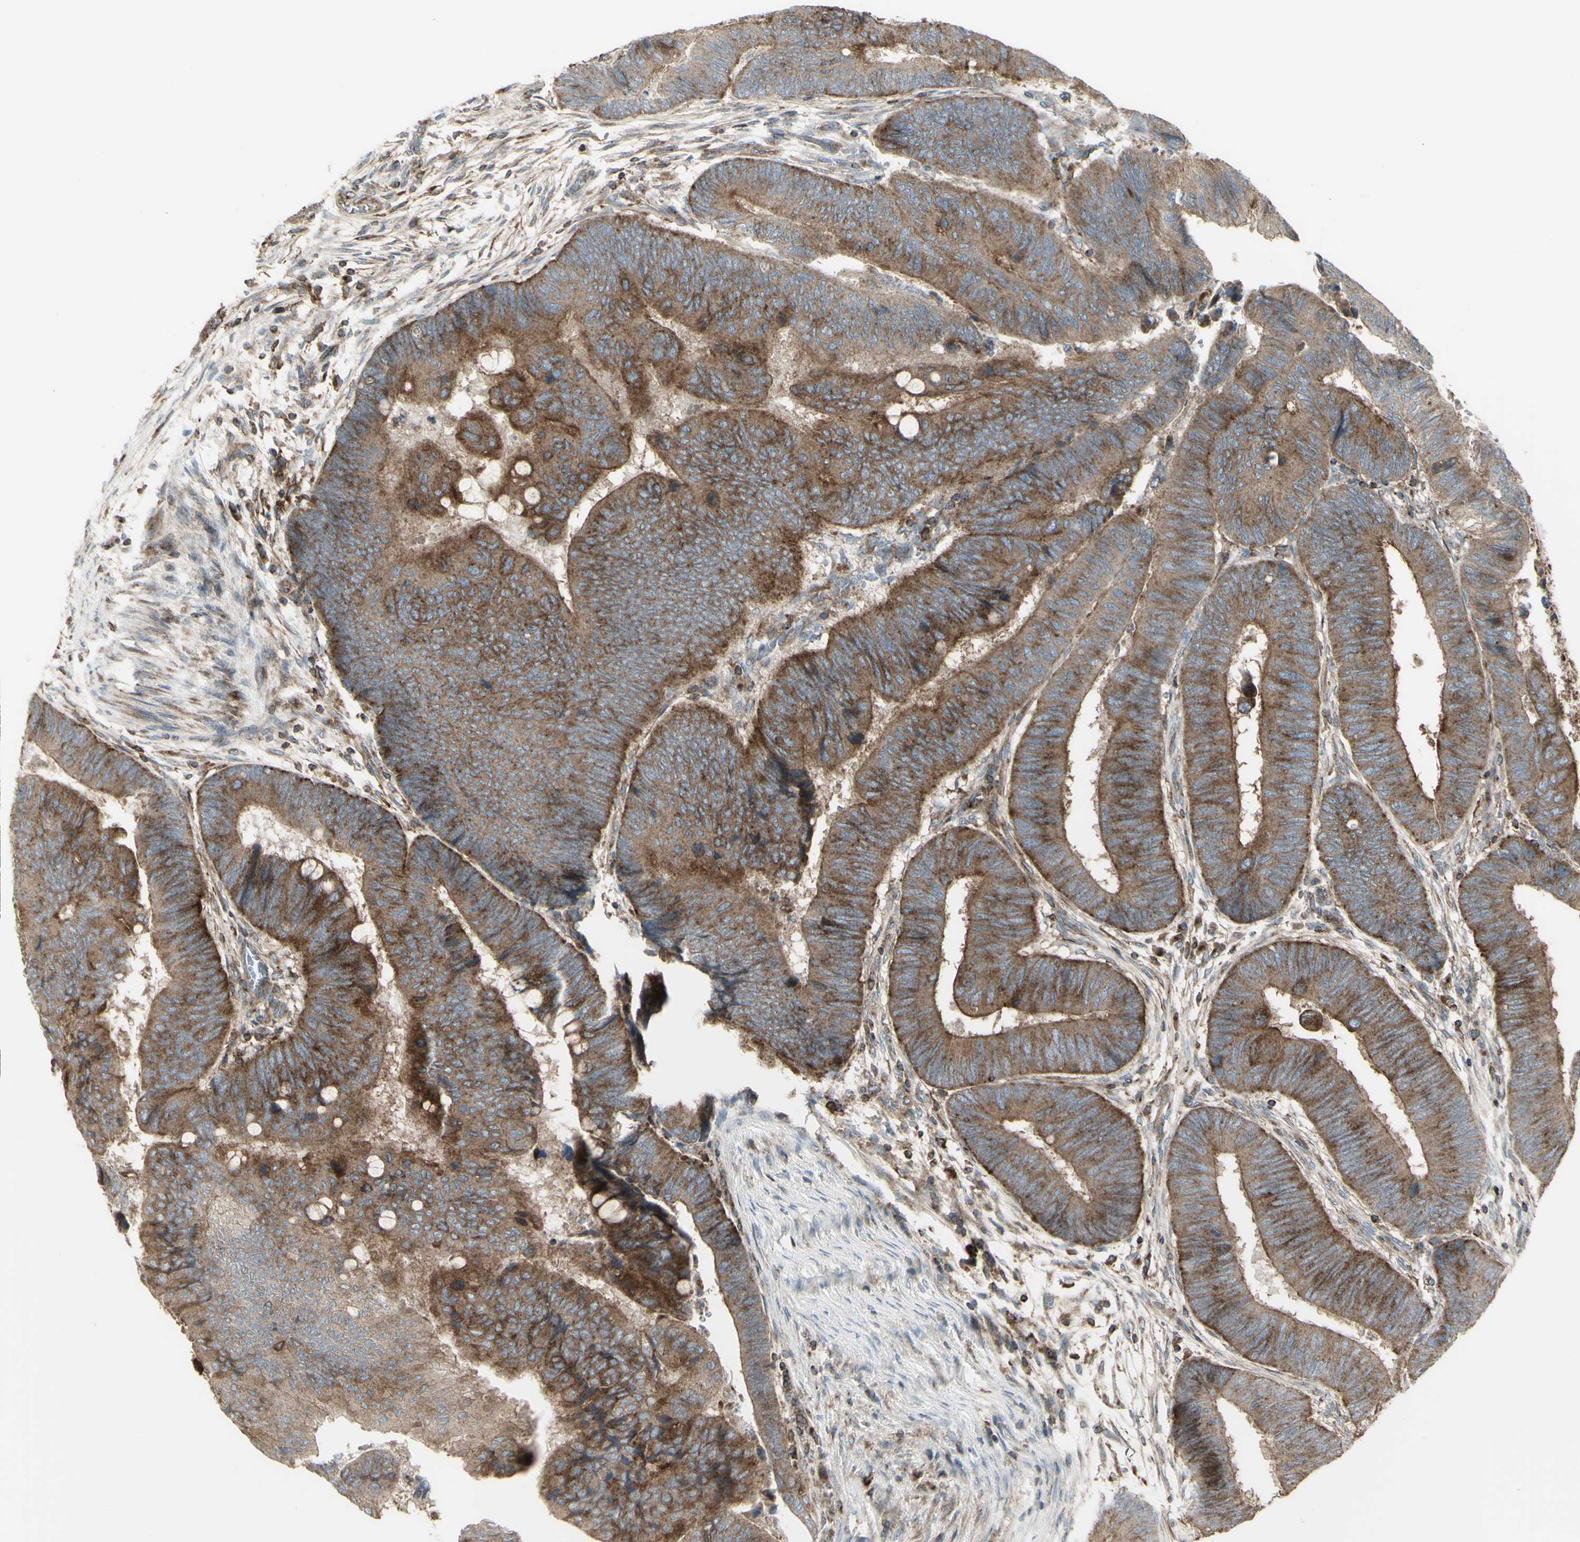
{"staining": {"intensity": "strong", "quantity": ">75%", "location": "cytoplasmic/membranous"}, "tissue": "colorectal cancer", "cell_type": "Tumor cells", "image_type": "cancer", "snomed": [{"axis": "morphology", "description": "Normal tissue, NOS"}, {"axis": "morphology", "description": "Adenocarcinoma, NOS"}, {"axis": "topography", "description": "Rectum"}, {"axis": "topography", "description": "Peripheral nerve tissue"}], "caption": "Strong cytoplasmic/membranous staining is seen in approximately >75% of tumor cells in colorectal cancer (adenocarcinoma).", "gene": "NAPA", "patient": {"sex": "male", "age": 92}}